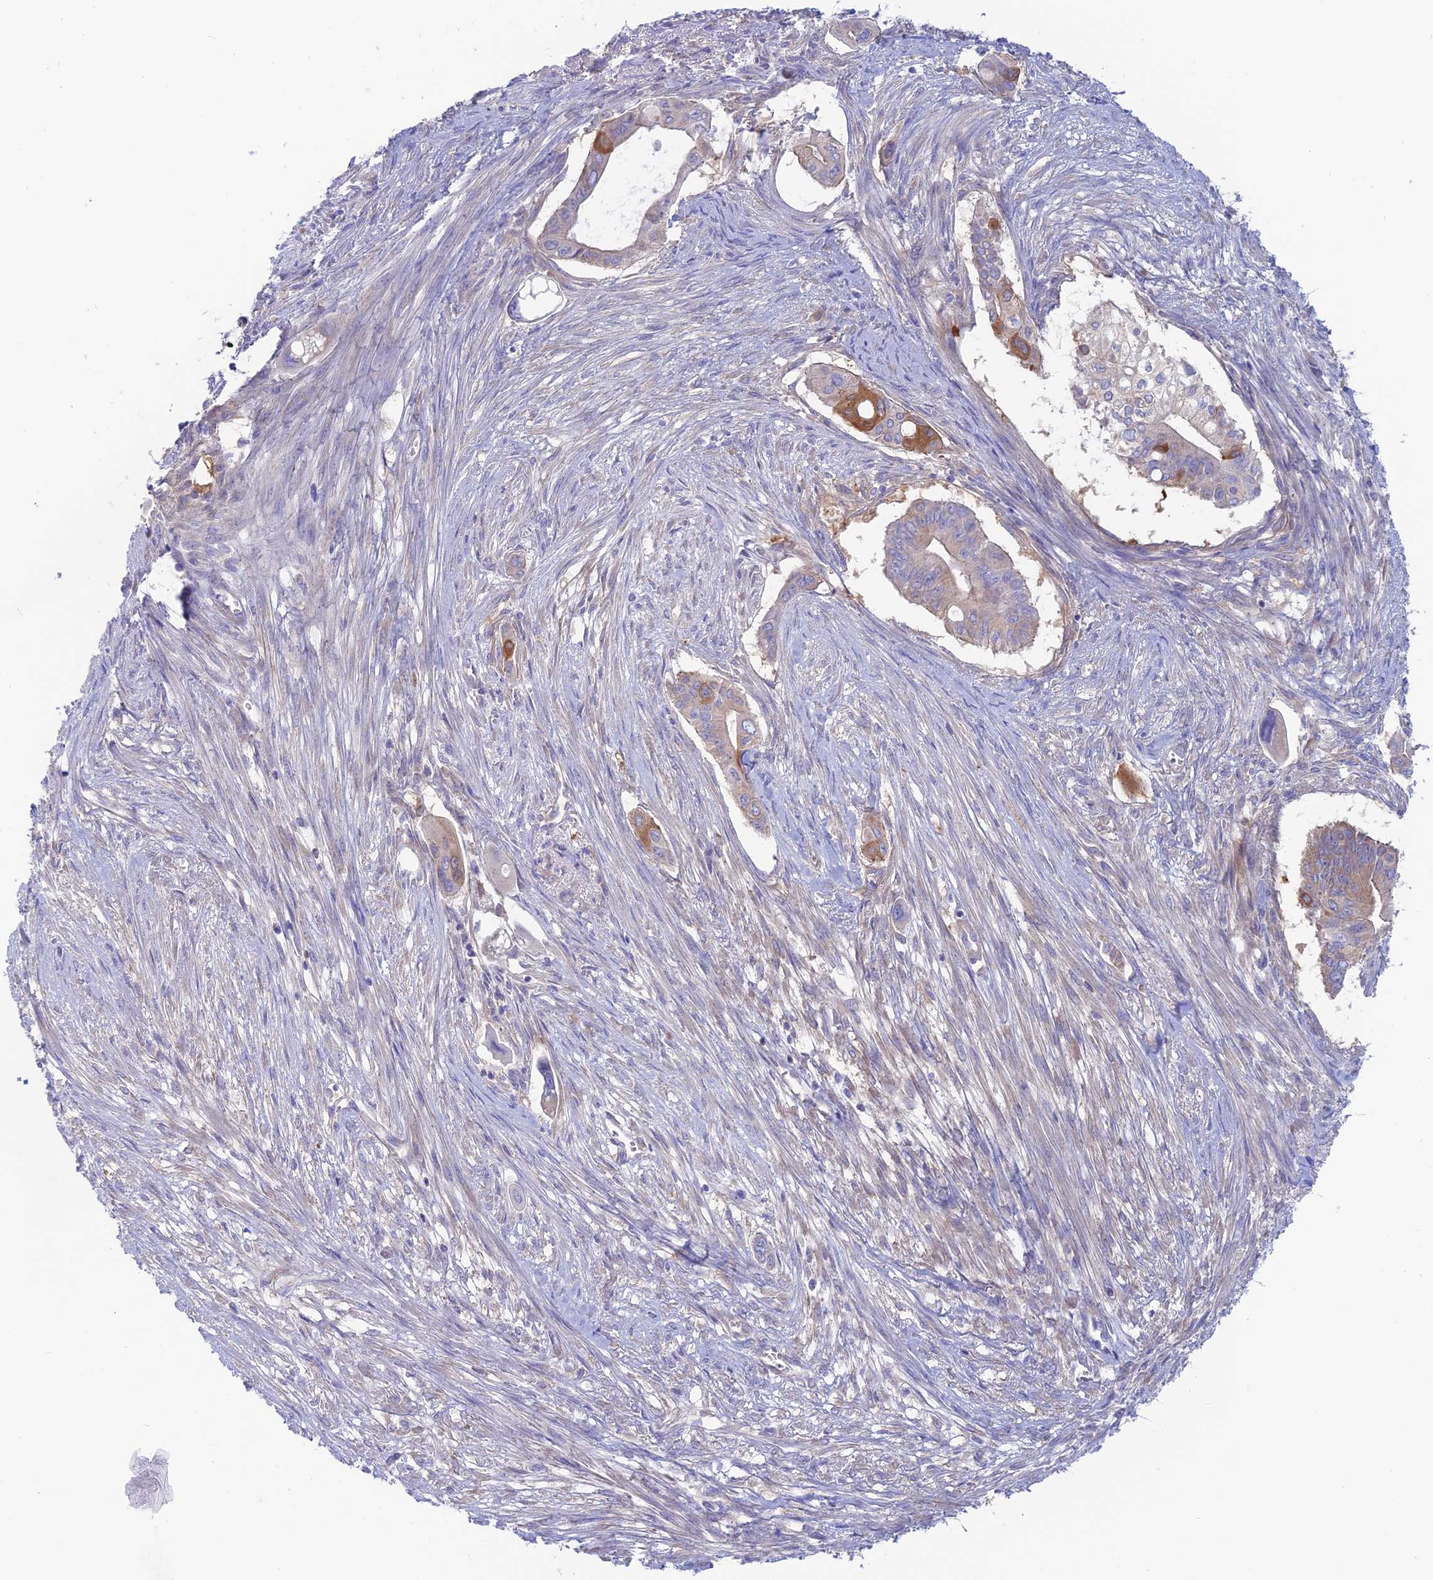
{"staining": {"intensity": "moderate", "quantity": "25%-75%", "location": "cytoplasmic/membranous"}, "tissue": "pancreatic cancer", "cell_type": "Tumor cells", "image_type": "cancer", "snomed": [{"axis": "morphology", "description": "Adenocarcinoma, NOS"}, {"axis": "topography", "description": "Pancreas"}], "caption": "Tumor cells display medium levels of moderate cytoplasmic/membranous expression in approximately 25%-75% of cells in human pancreatic cancer (adenocarcinoma). The staining was performed using DAB (3,3'-diaminobenzidine) to visualize the protein expression in brown, while the nuclei were stained in blue with hematoxylin (Magnification: 20x).", "gene": "LZTFL1", "patient": {"sex": "male", "age": 68}}